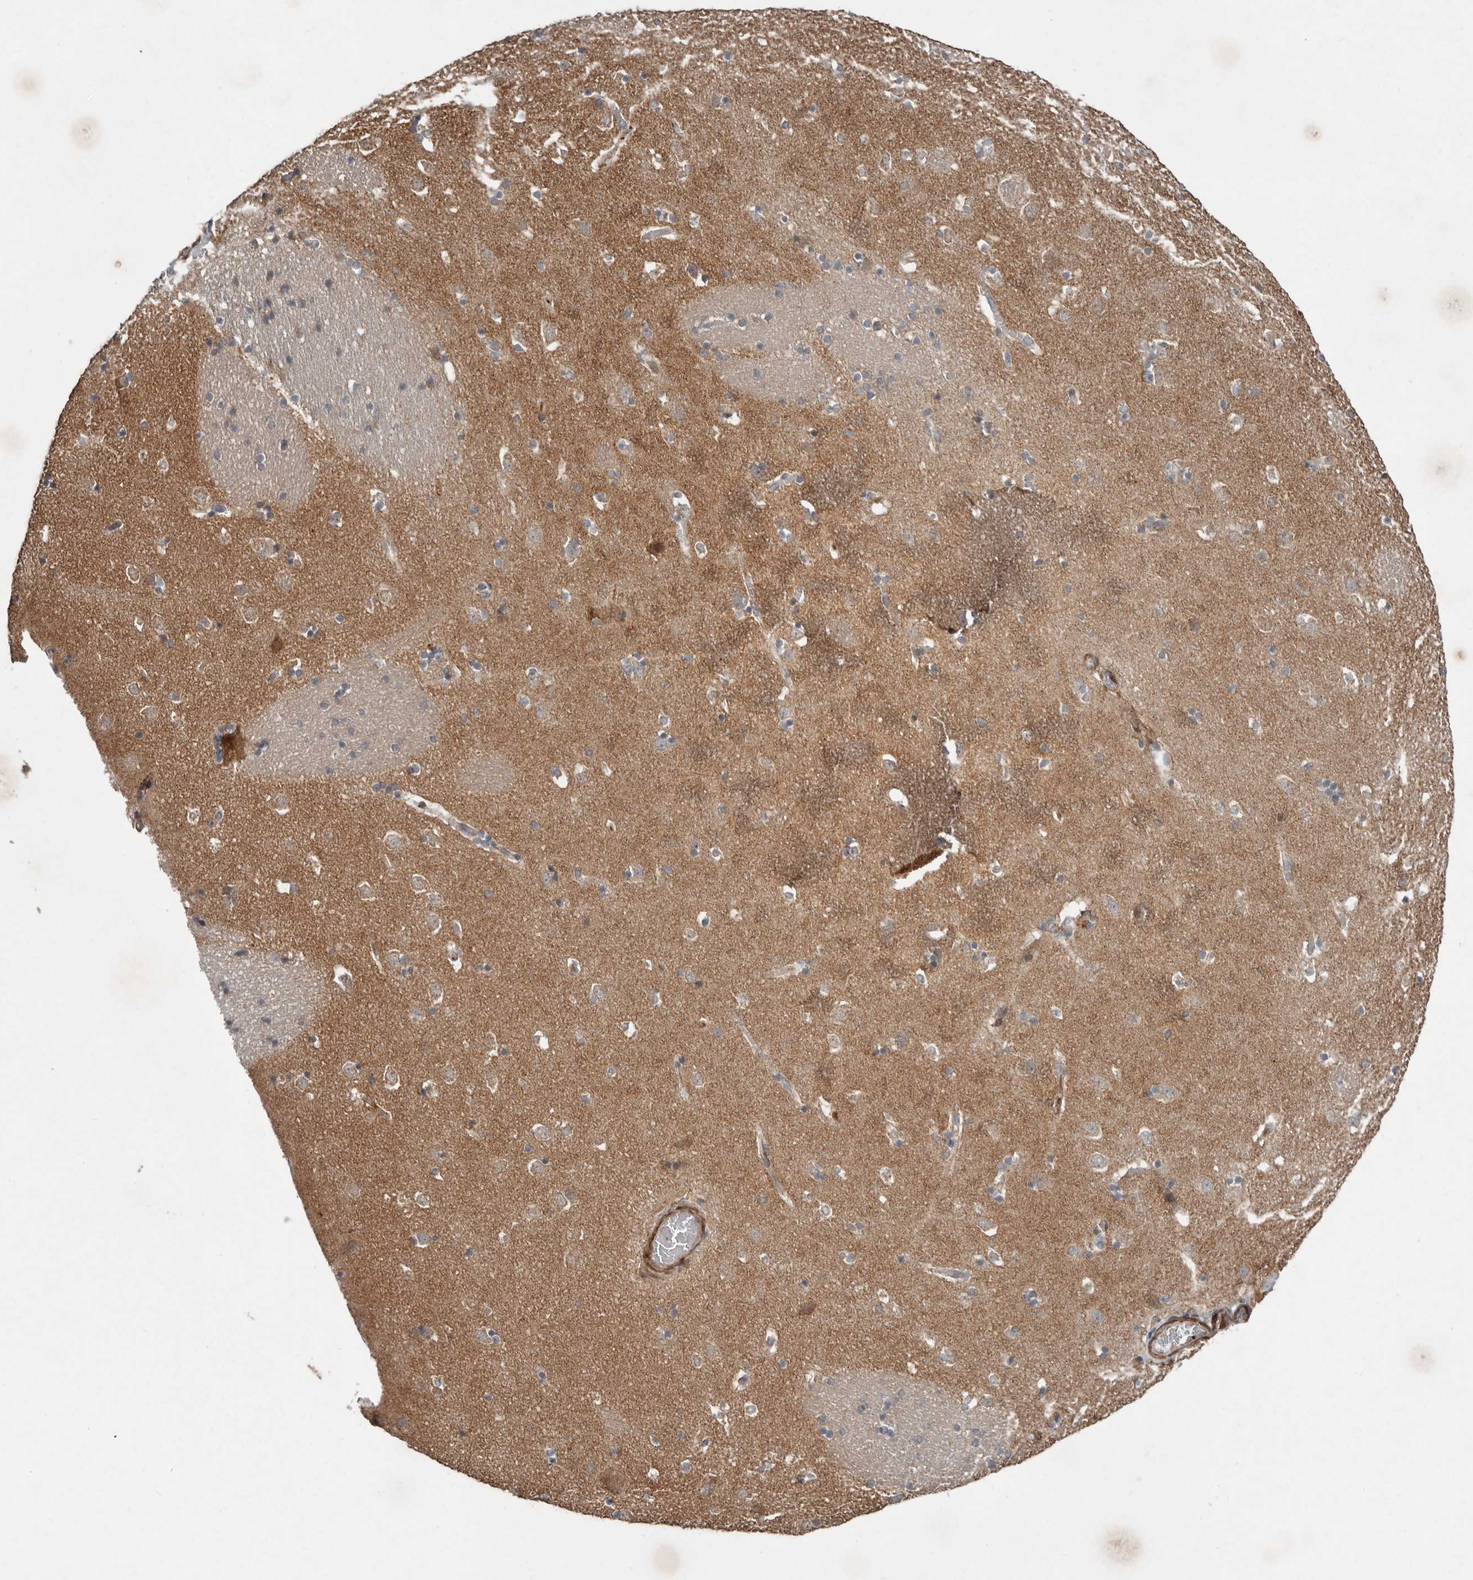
{"staining": {"intensity": "weak", "quantity": "<25%", "location": "cytoplasmic/membranous"}, "tissue": "caudate", "cell_type": "Glial cells", "image_type": "normal", "snomed": [{"axis": "morphology", "description": "Normal tissue, NOS"}, {"axis": "topography", "description": "Lateral ventricle wall"}], "caption": "Immunohistochemical staining of unremarkable human caudate exhibits no significant positivity in glial cells.", "gene": "SLC6A7", "patient": {"sex": "male", "age": 45}}